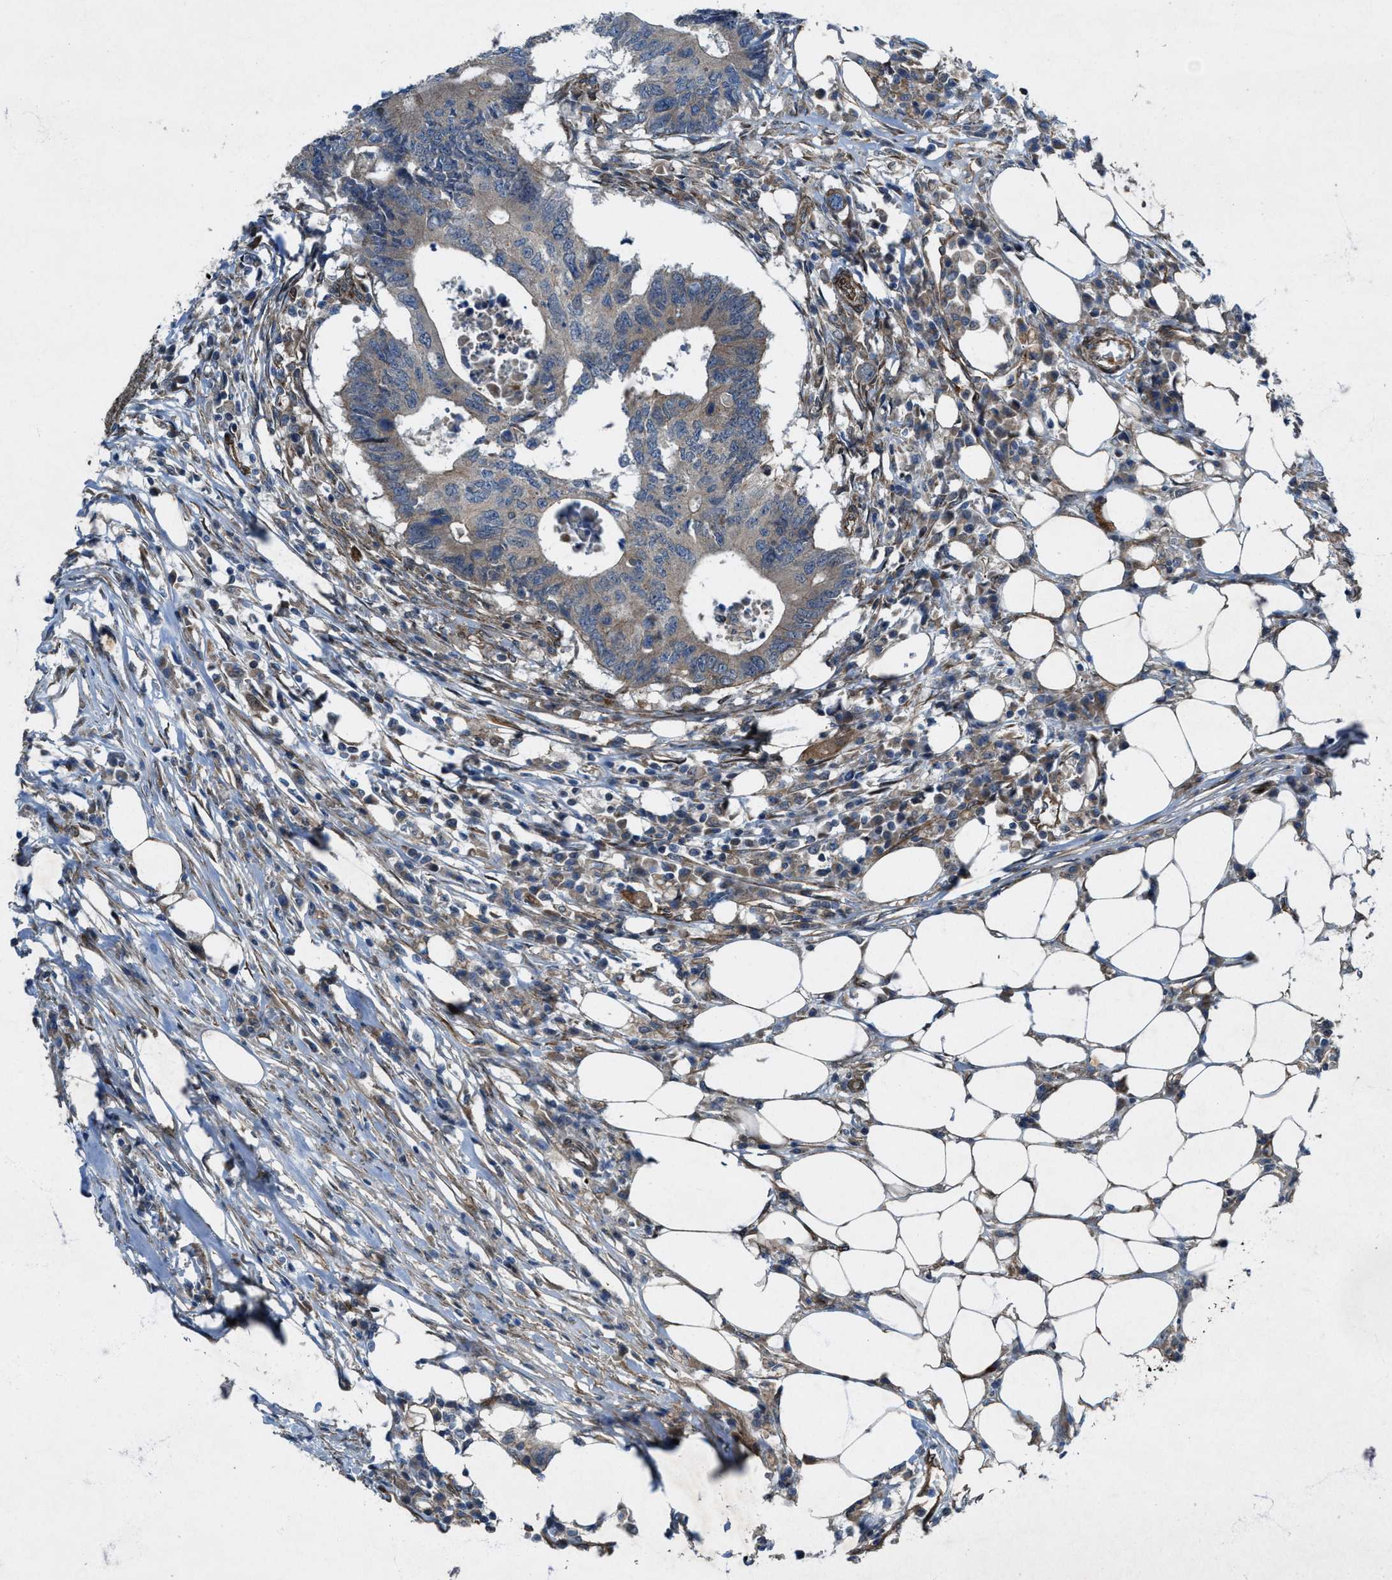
{"staining": {"intensity": "weak", "quantity": ">75%", "location": "cytoplasmic/membranous"}, "tissue": "colorectal cancer", "cell_type": "Tumor cells", "image_type": "cancer", "snomed": [{"axis": "morphology", "description": "Adenocarcinoma, NOS"}, {"axis": "topography", "description": "Colon"}], "caption": "Immunohistochemistry (IHC) staining of colorectal cancer (adenocarcinoma), which exhibits low levels of weak cytoplasmic/membranous staining in approximately >75% of tumor cells indicating weak cytoplasmic/membranous protein positivity. The staining was performed using DAB (brown) for protein detection and nuclei were counterstained in hematoxylin (blue).", "gene": "URGCP", "patient": {"sex": "male", "age": 71}}